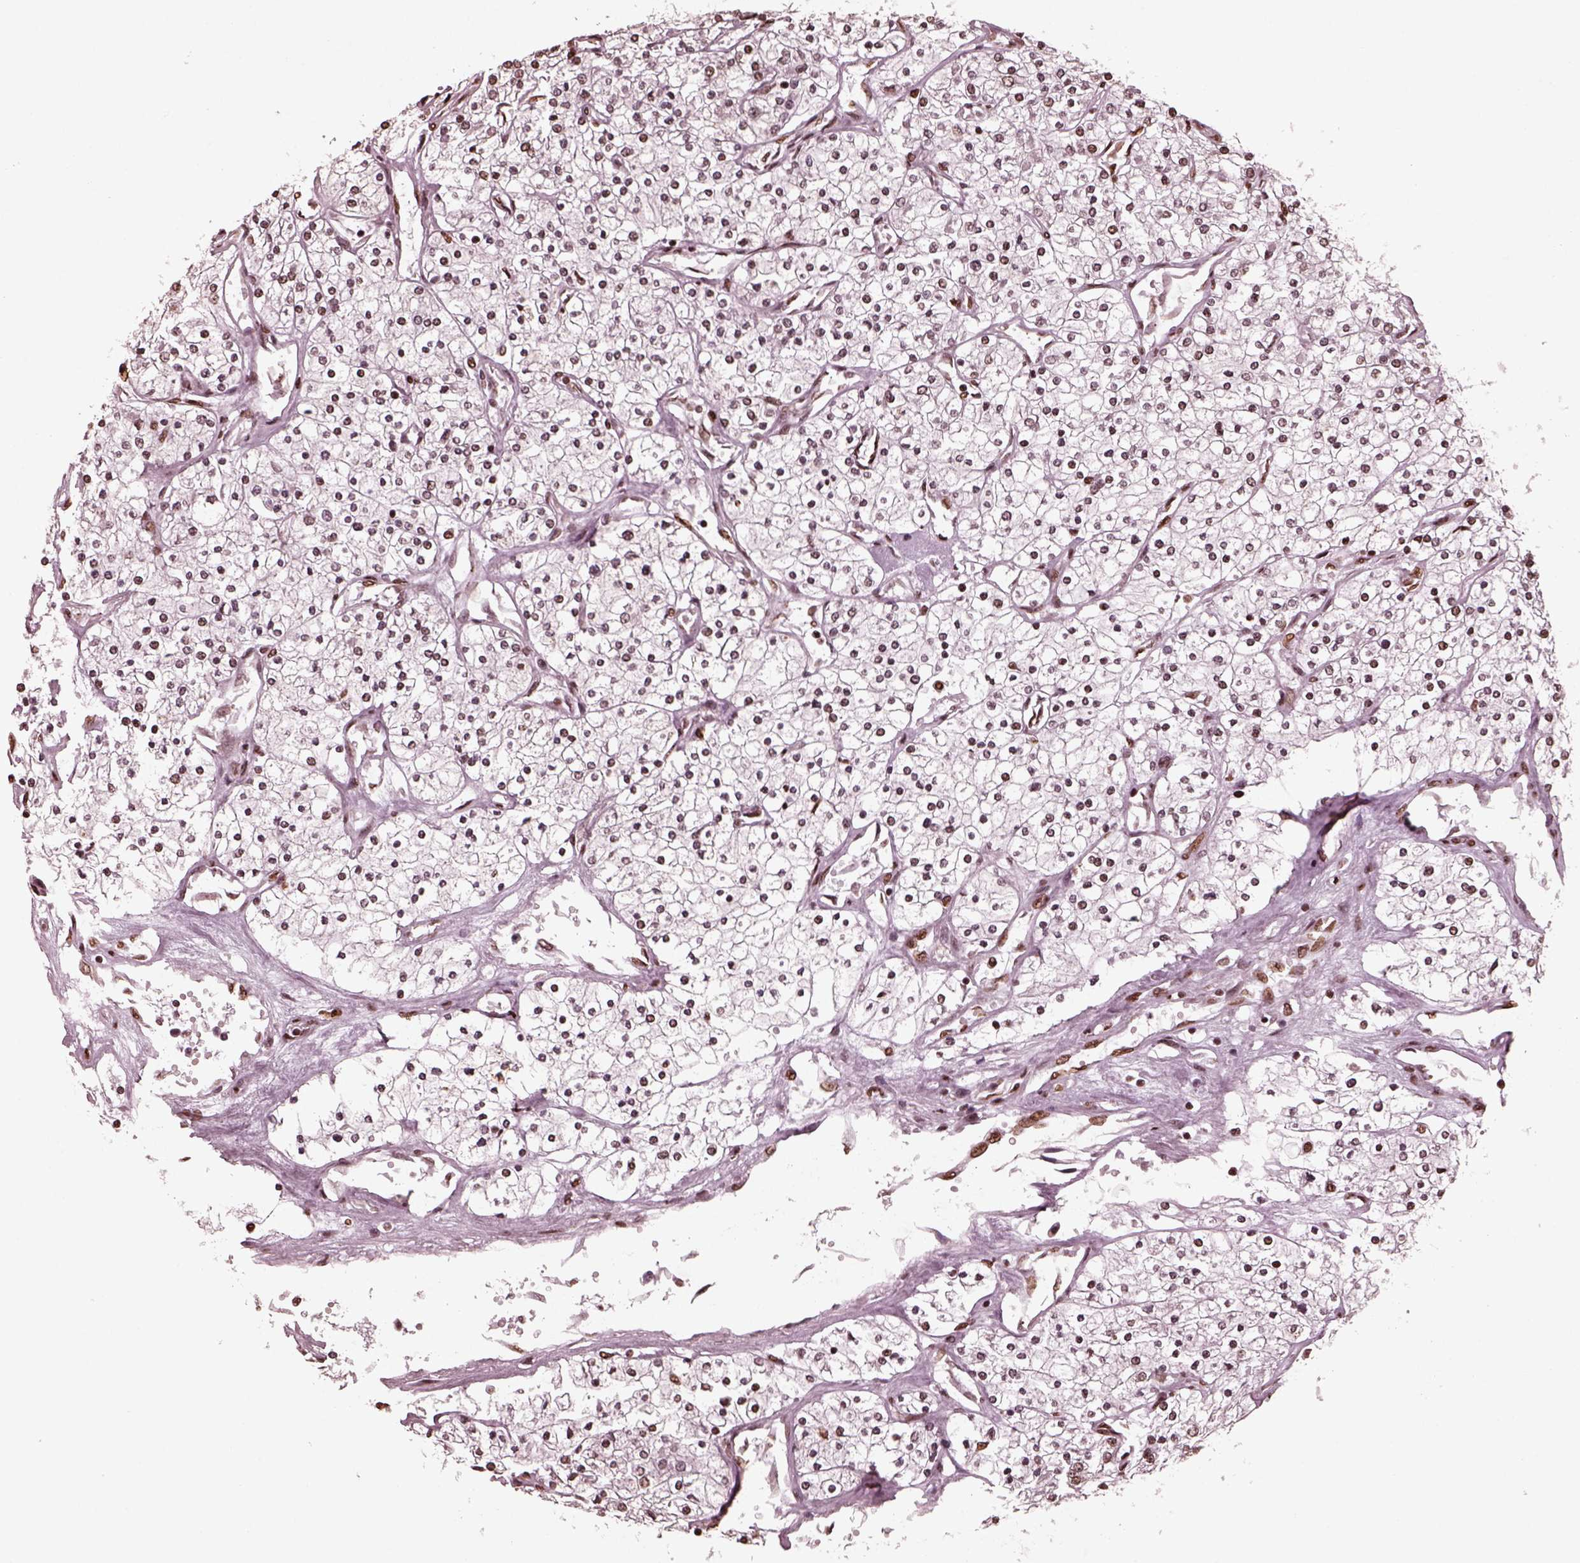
{"staining": {"intensity": "moderate", "quantity": "<25%", "location": "nuclear"}, "tissue": "renal cancer", "cell_type": "Tumor cells", "image_type": "cancer", "snomed": [{"axis": "morphology", "description": "Adenocarcinoma, NOS"}, {"axis": "topography", "description": "Kidney"}], "caption": "Renal cancer (adenocarcinoma) tissue demonstrates moderate nuclear staining in approximately <25% of tumor cells", "gene": "NSD1", "patient": {"sex": "male", "age": 80}}